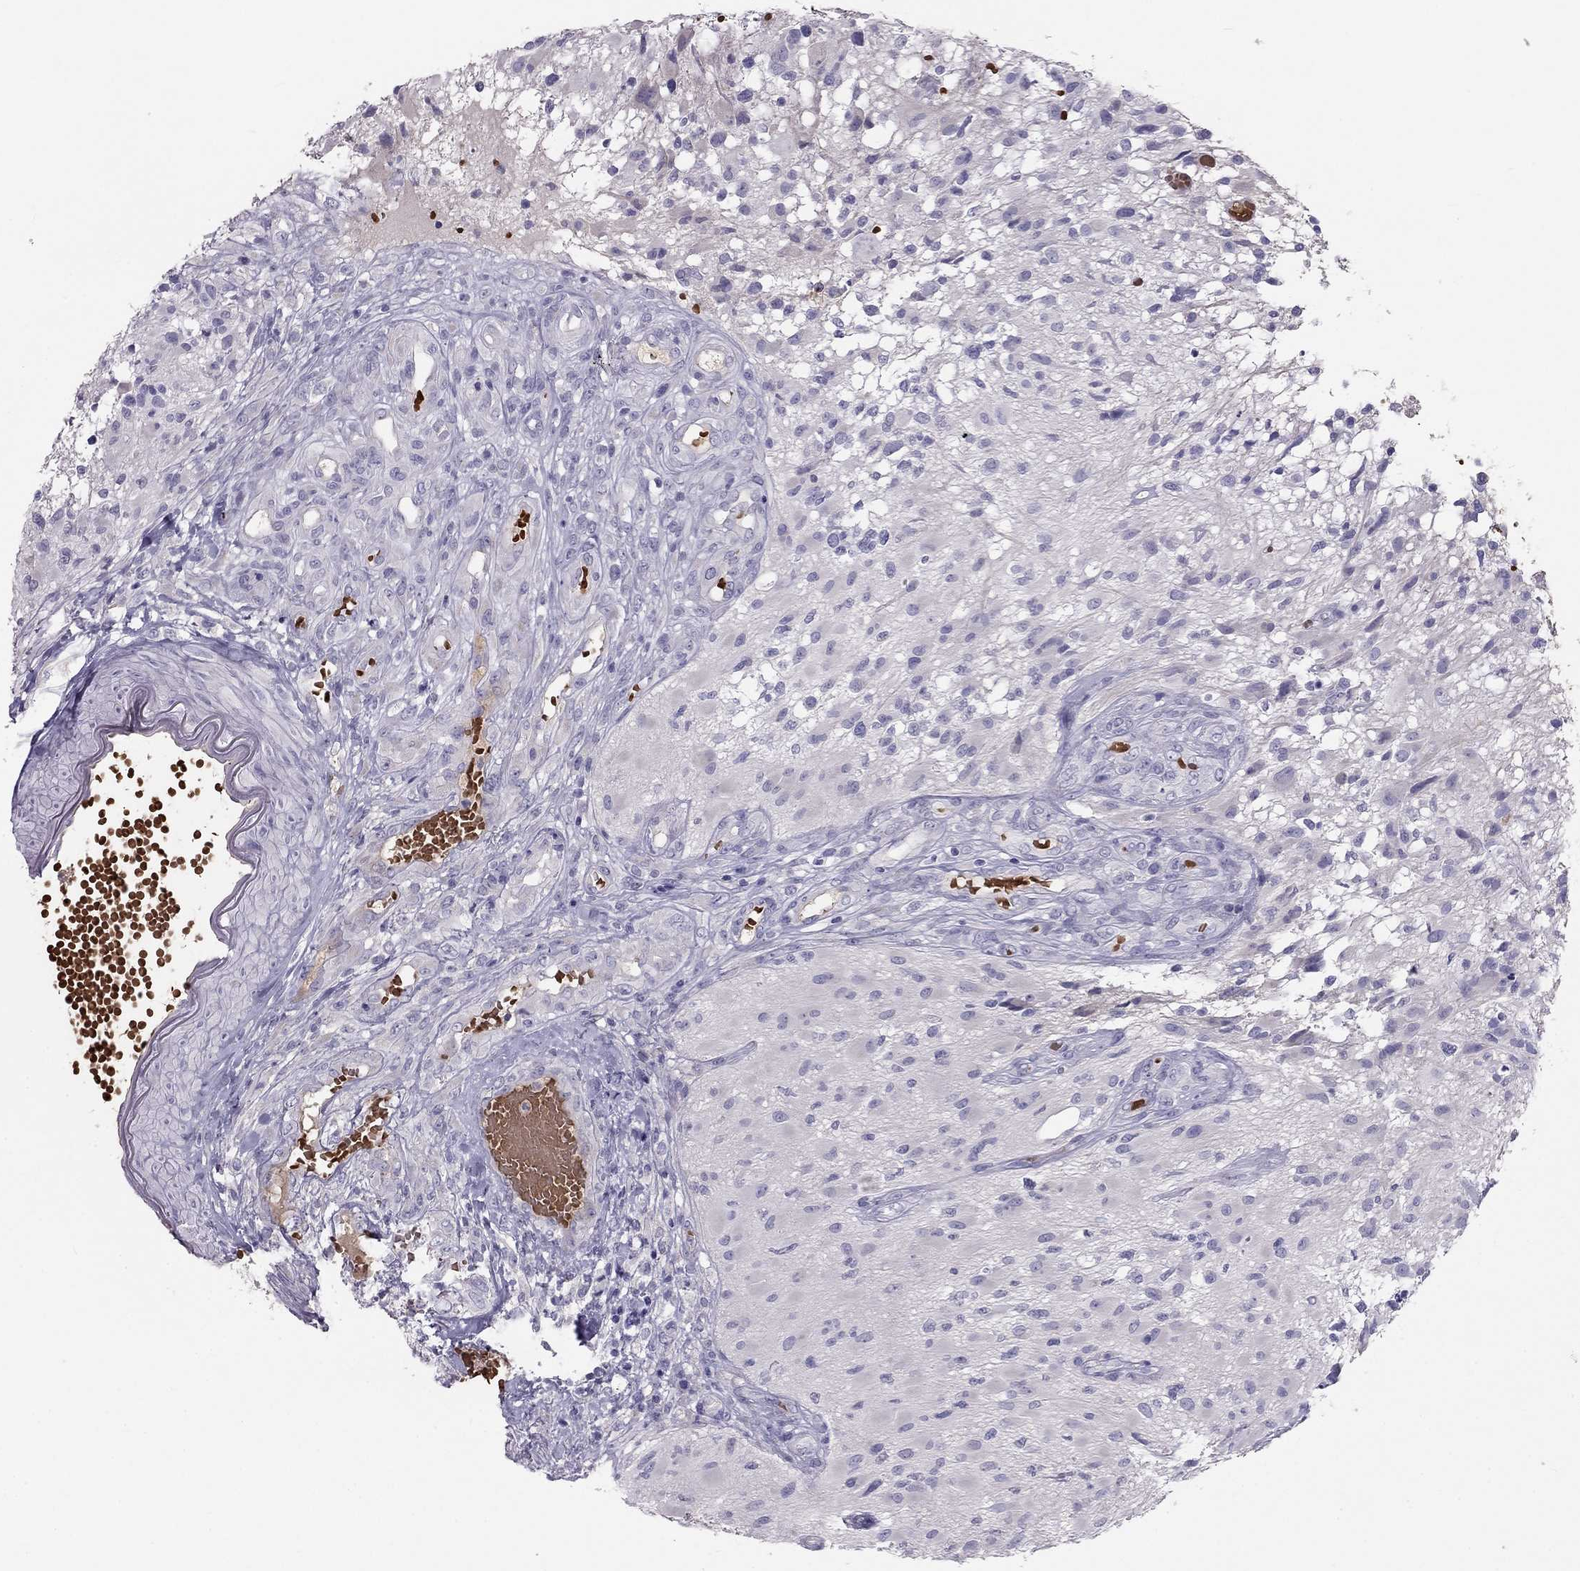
{"staining": {"intensity": "negative", "quantity": "none", "location": "none"}, "tissue": "glioma", "cell_type": "Tumor cells", "image_type": "cancer", "snomed": [{"axis": "morphology", "description": "Glioma, malignant, High grade"}, {"axis": "topography", "description": "Brain"}], "caption": "A histopathology image of glioma stained for a protein exhibits no brown staining in tumor cells. The staining is performed using DAB brown chromogen with nuclei counter-stained in using hematoxylin.", "gene": "RHD", "patient": {"sex": "female", "age": 63}}